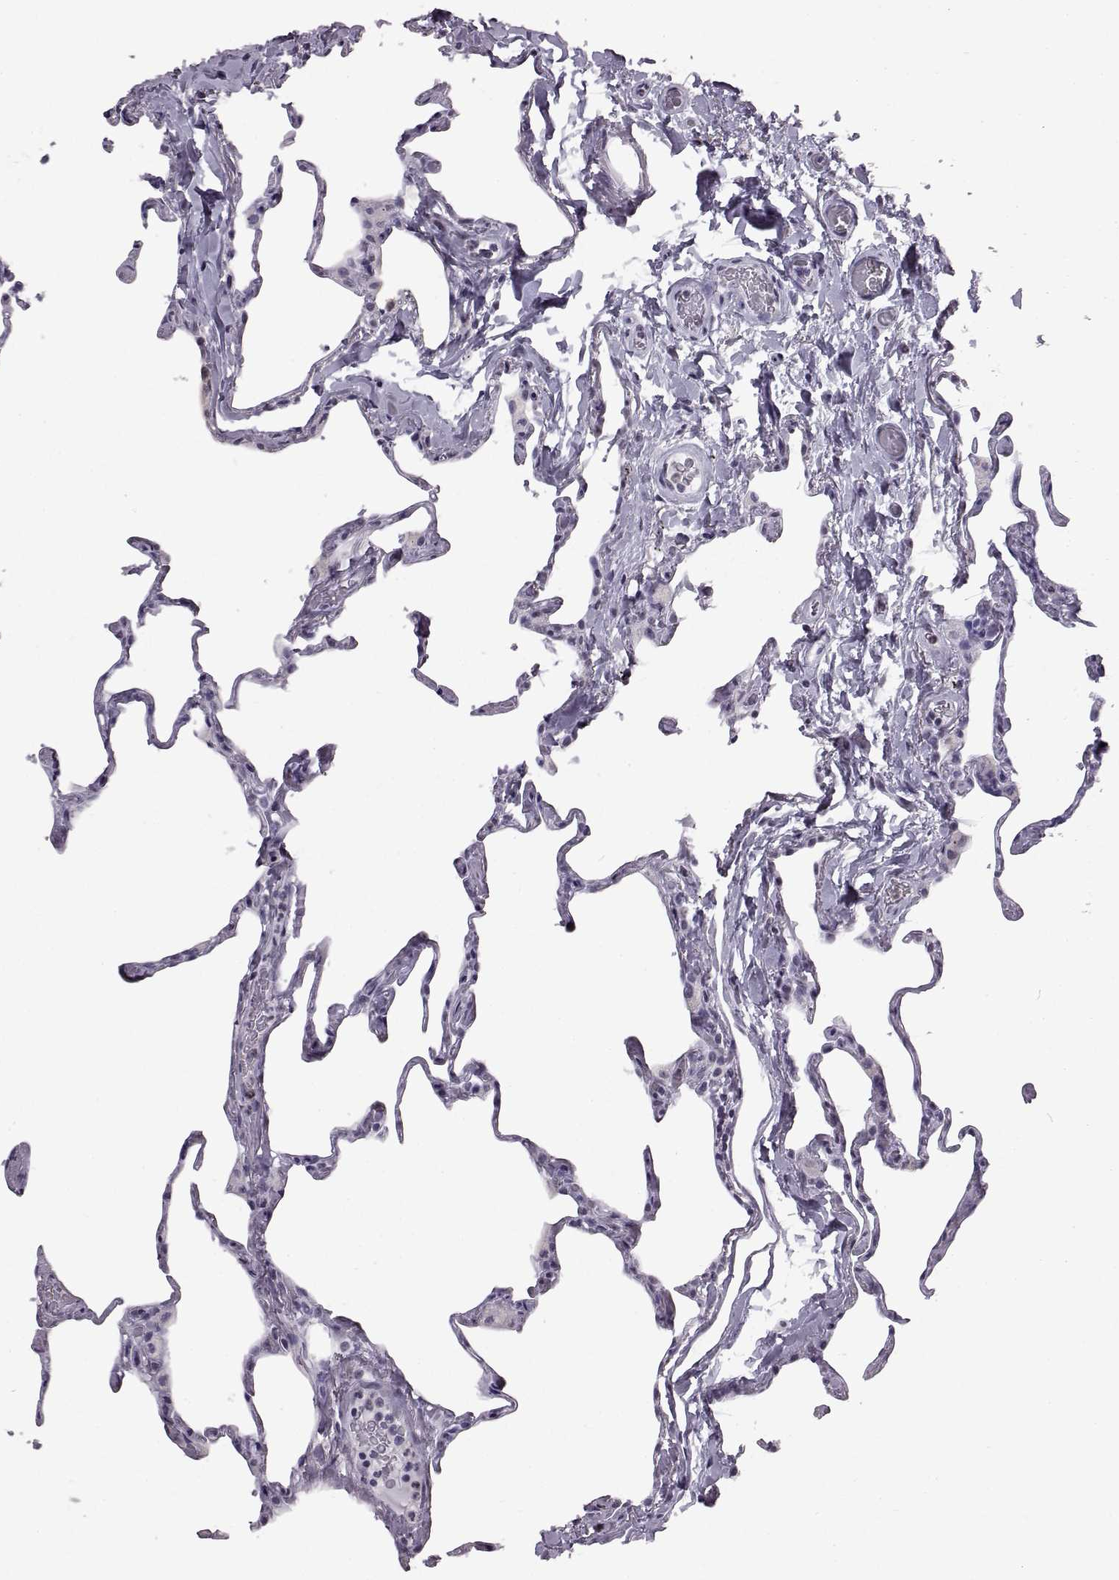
{"staining": {"intensity": "negative", "quantity": "none", "location": "none"}, "tissue": "lung", "cell_type": "Alveolar cells", "image_type": "normal", "snomed": [{"axis": "morphology", "description": "Normal tissue, NOS"}, {"axis": "topography", "description": "Lung"}], "caption": "IHC image of unremarkable lung: lung stained with DAB (3,3'-diaminobenzidine) displays no significant protein positivity in alveolar cells.", "gene": "ADGRG2", "patient": {"sex": "male", "age": 65}}